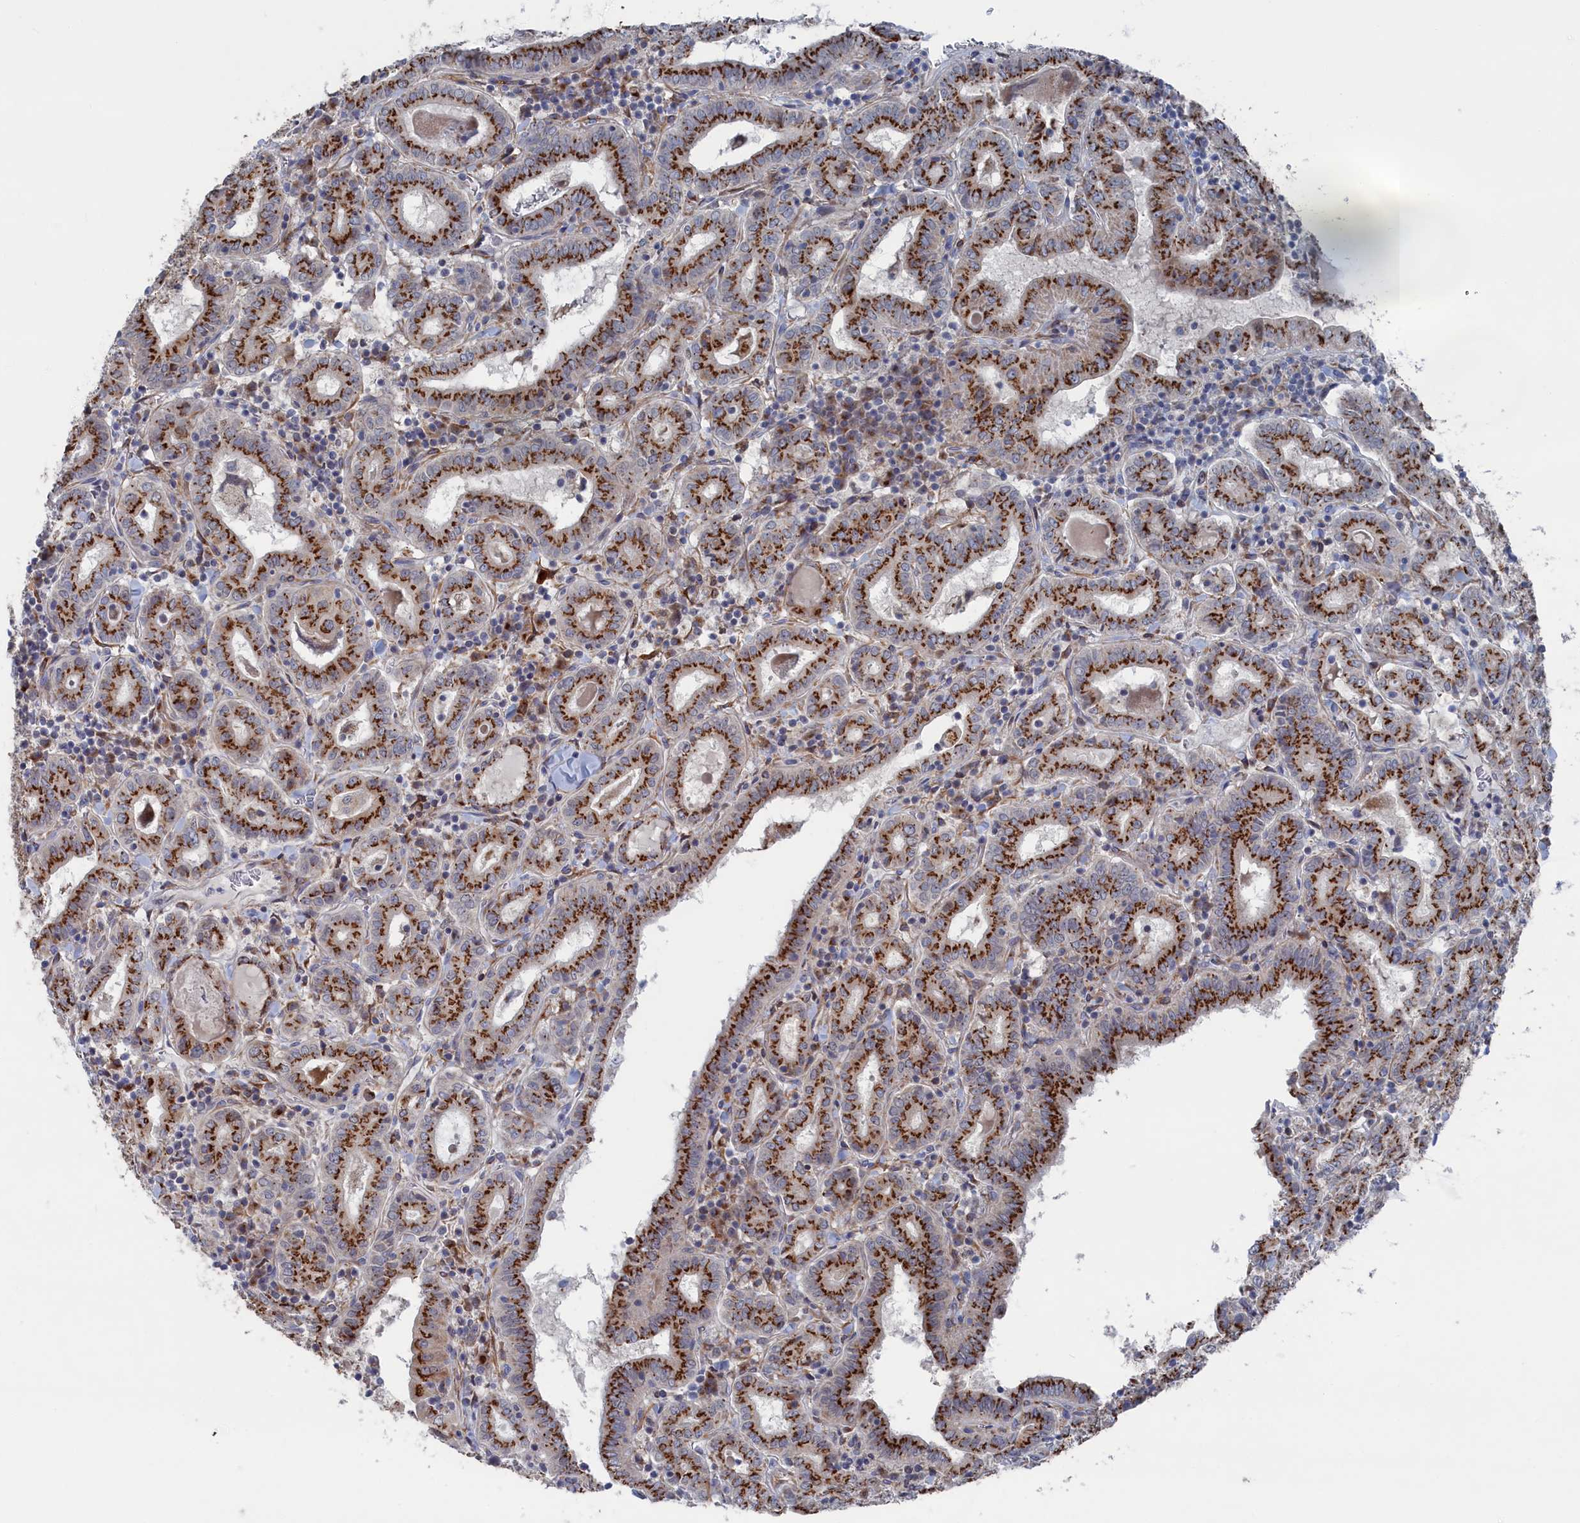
{"staining": {"intensity": "strong", "quantity": ">75%", "location": "cytoplasmic/membranous"}, "tissue": "thyroid cancer", "cell_type": "Tumor cells", "image_type": "cancer", "snomed": [{"axis": "morphology", "description": "Papillary adenocarcinoma, NOS"}, {"axis": "topography", "description": "Thyroid gland"}], "caption": "This is an image of IHC staining of thyroid cancer, which shows strong expression in the cytoplasmic/membranous of tumor cells.", "gene": "IRX1", "patient": {"sex": "female", "age": 72}}